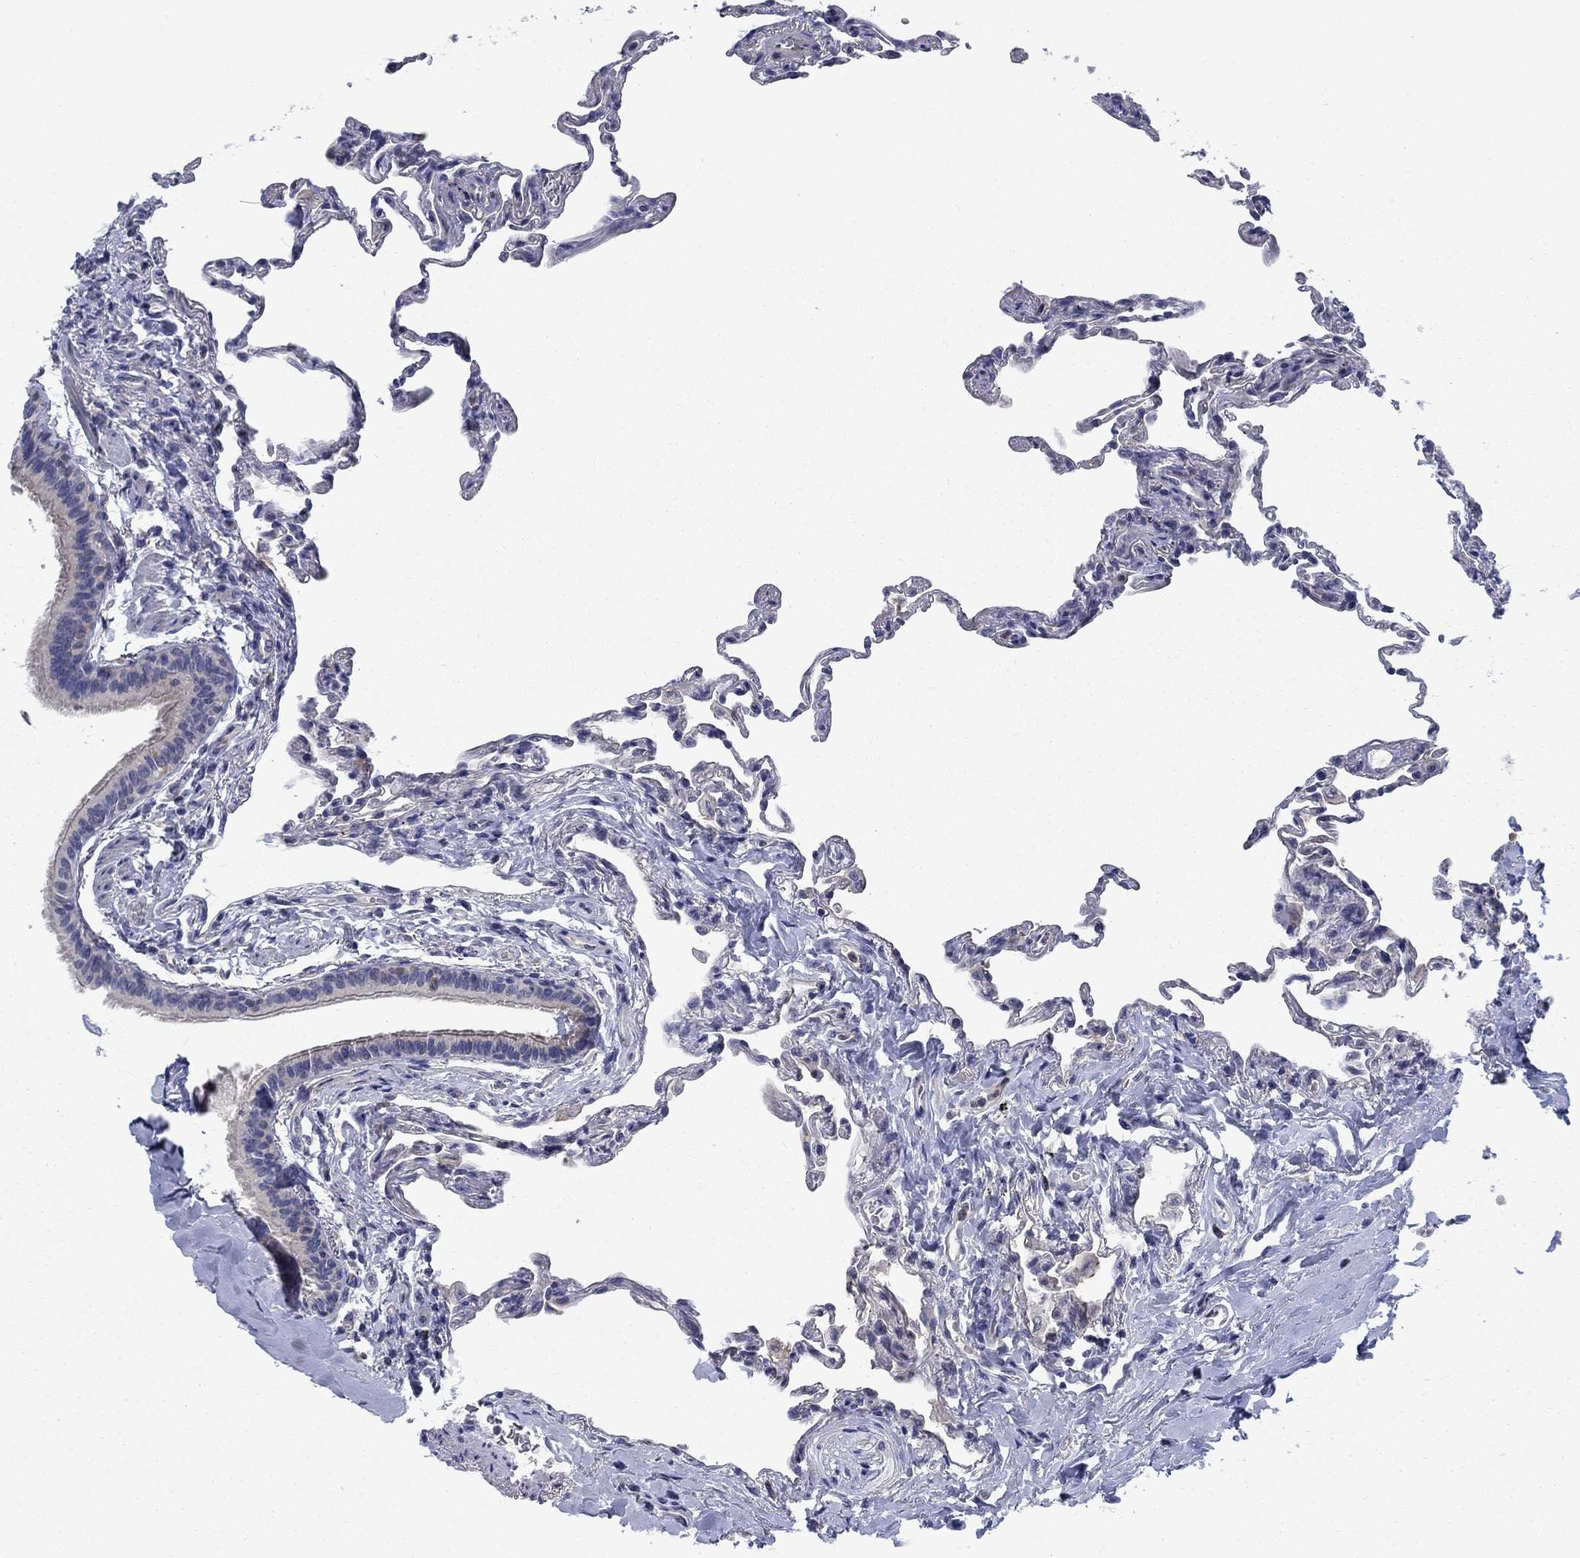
{"staining": {"intensity": "negative", "quantity": "none", "location": "none"}, "tissue": "lung", "cell_type": "Alveolar cells", "image_type": "normal", "snomed": [{"axis": "morphology", "description": "Normal tissue, NOS"}, {"axis": "topography", "description": "Lung"}], "caption": "IHC of unremarkable human lung demonstrates no staining in alveolar cells.", "gene": "KIF15", "patient": {"sex": "female", "age": 57}}